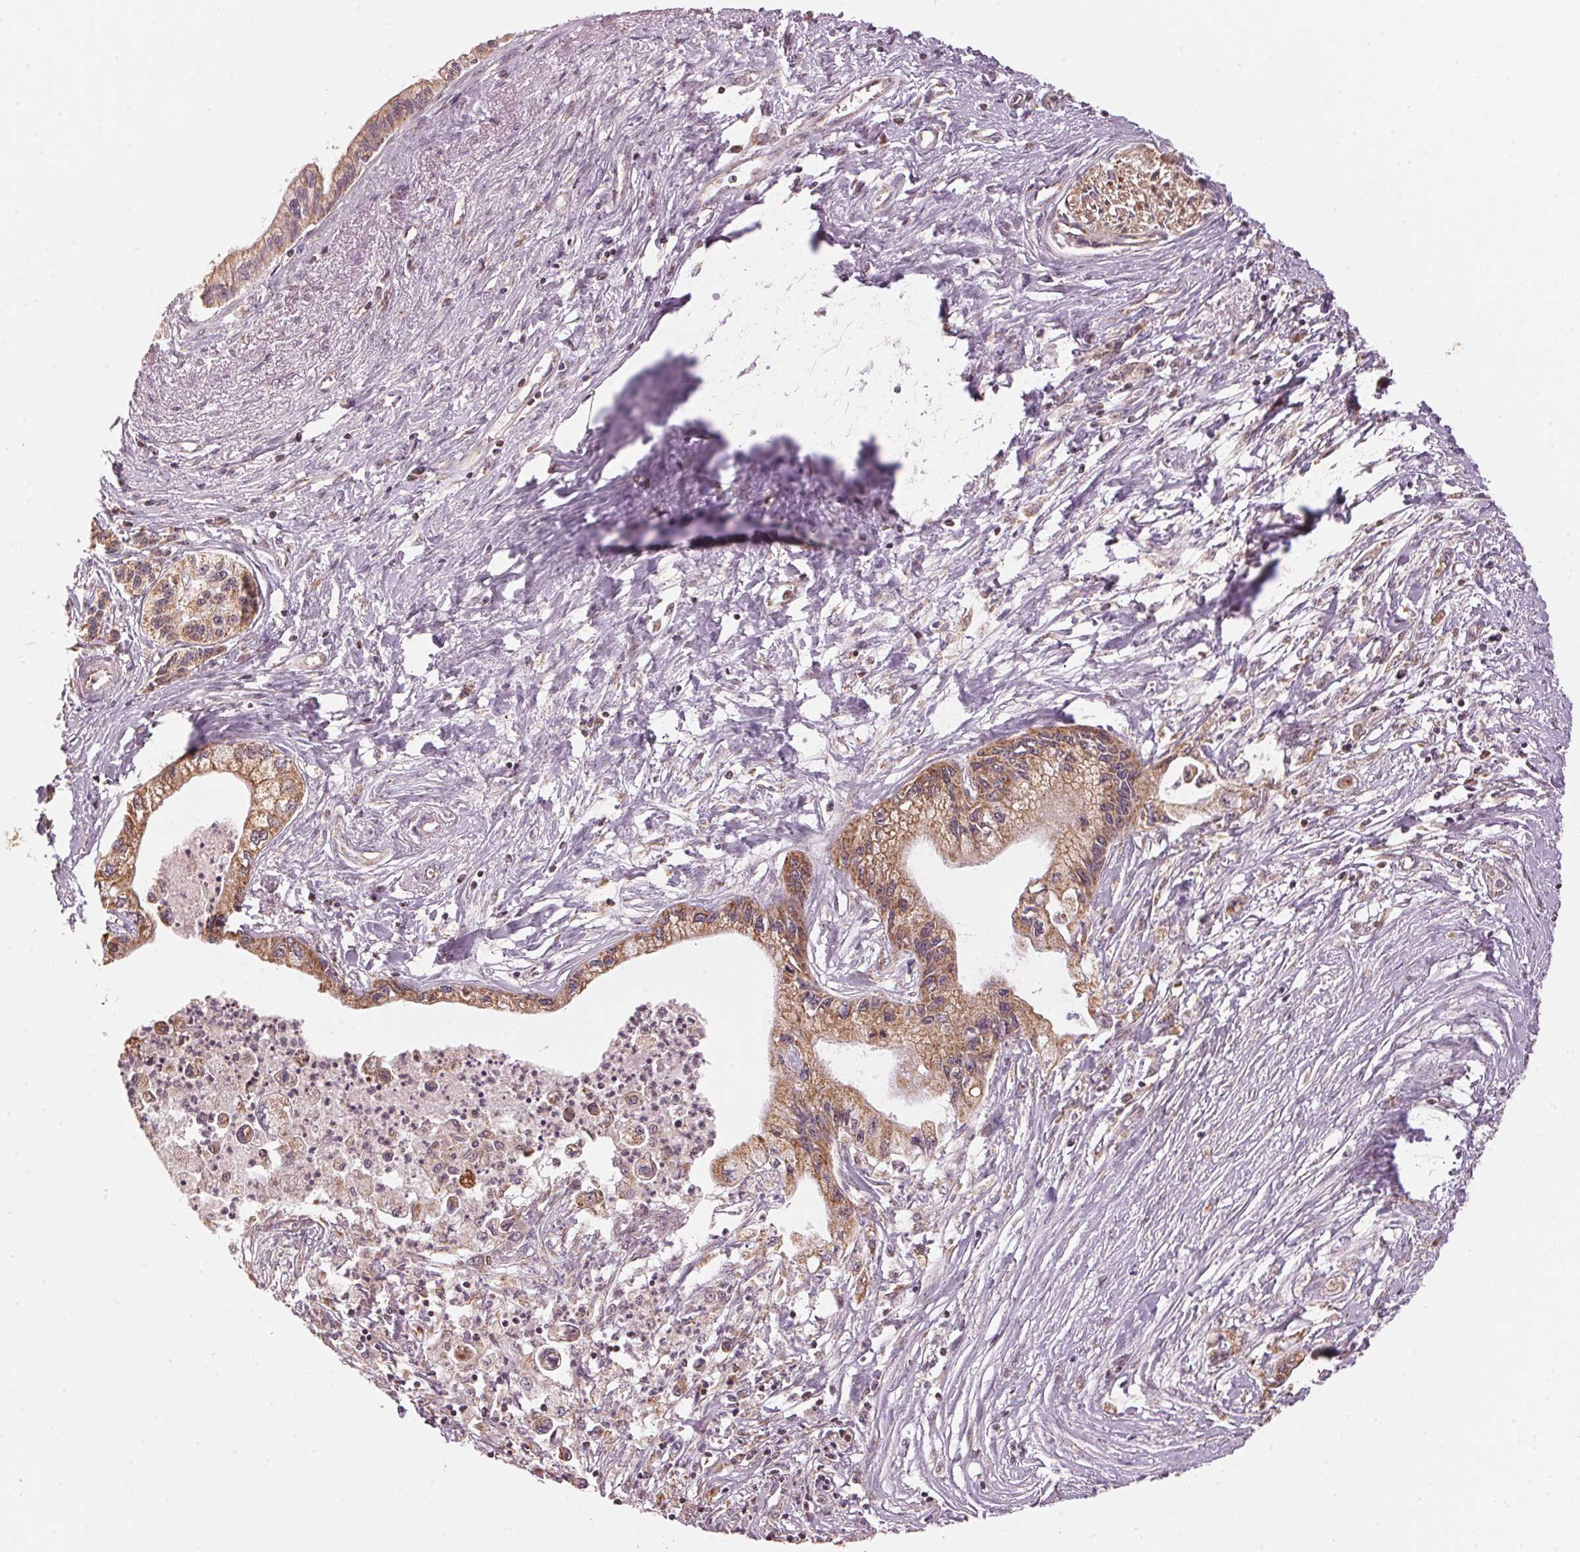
{"staining": {"intensity": "moderate", "quantity": ">75%", "location": "cytoplasmic/membranous"}, "tissue": "pancreatic cancer", "cell_type": "Tumor cells", "image_type": "cancer", "snomed": [{"axis": "morphology", "description": "Adenocarcinoma, NOS"}, {"axis": "topography", "description": "Pancreas"}], "caption": "This is a histology image of IHC staining of pancreatic cancer (adenocarcinoma), which shows moderate positivity in the cytoplasmic/membranous of tumor cells.", "gene": "ARHGAP6", "patient": {"sex": "male", "age": 61}}